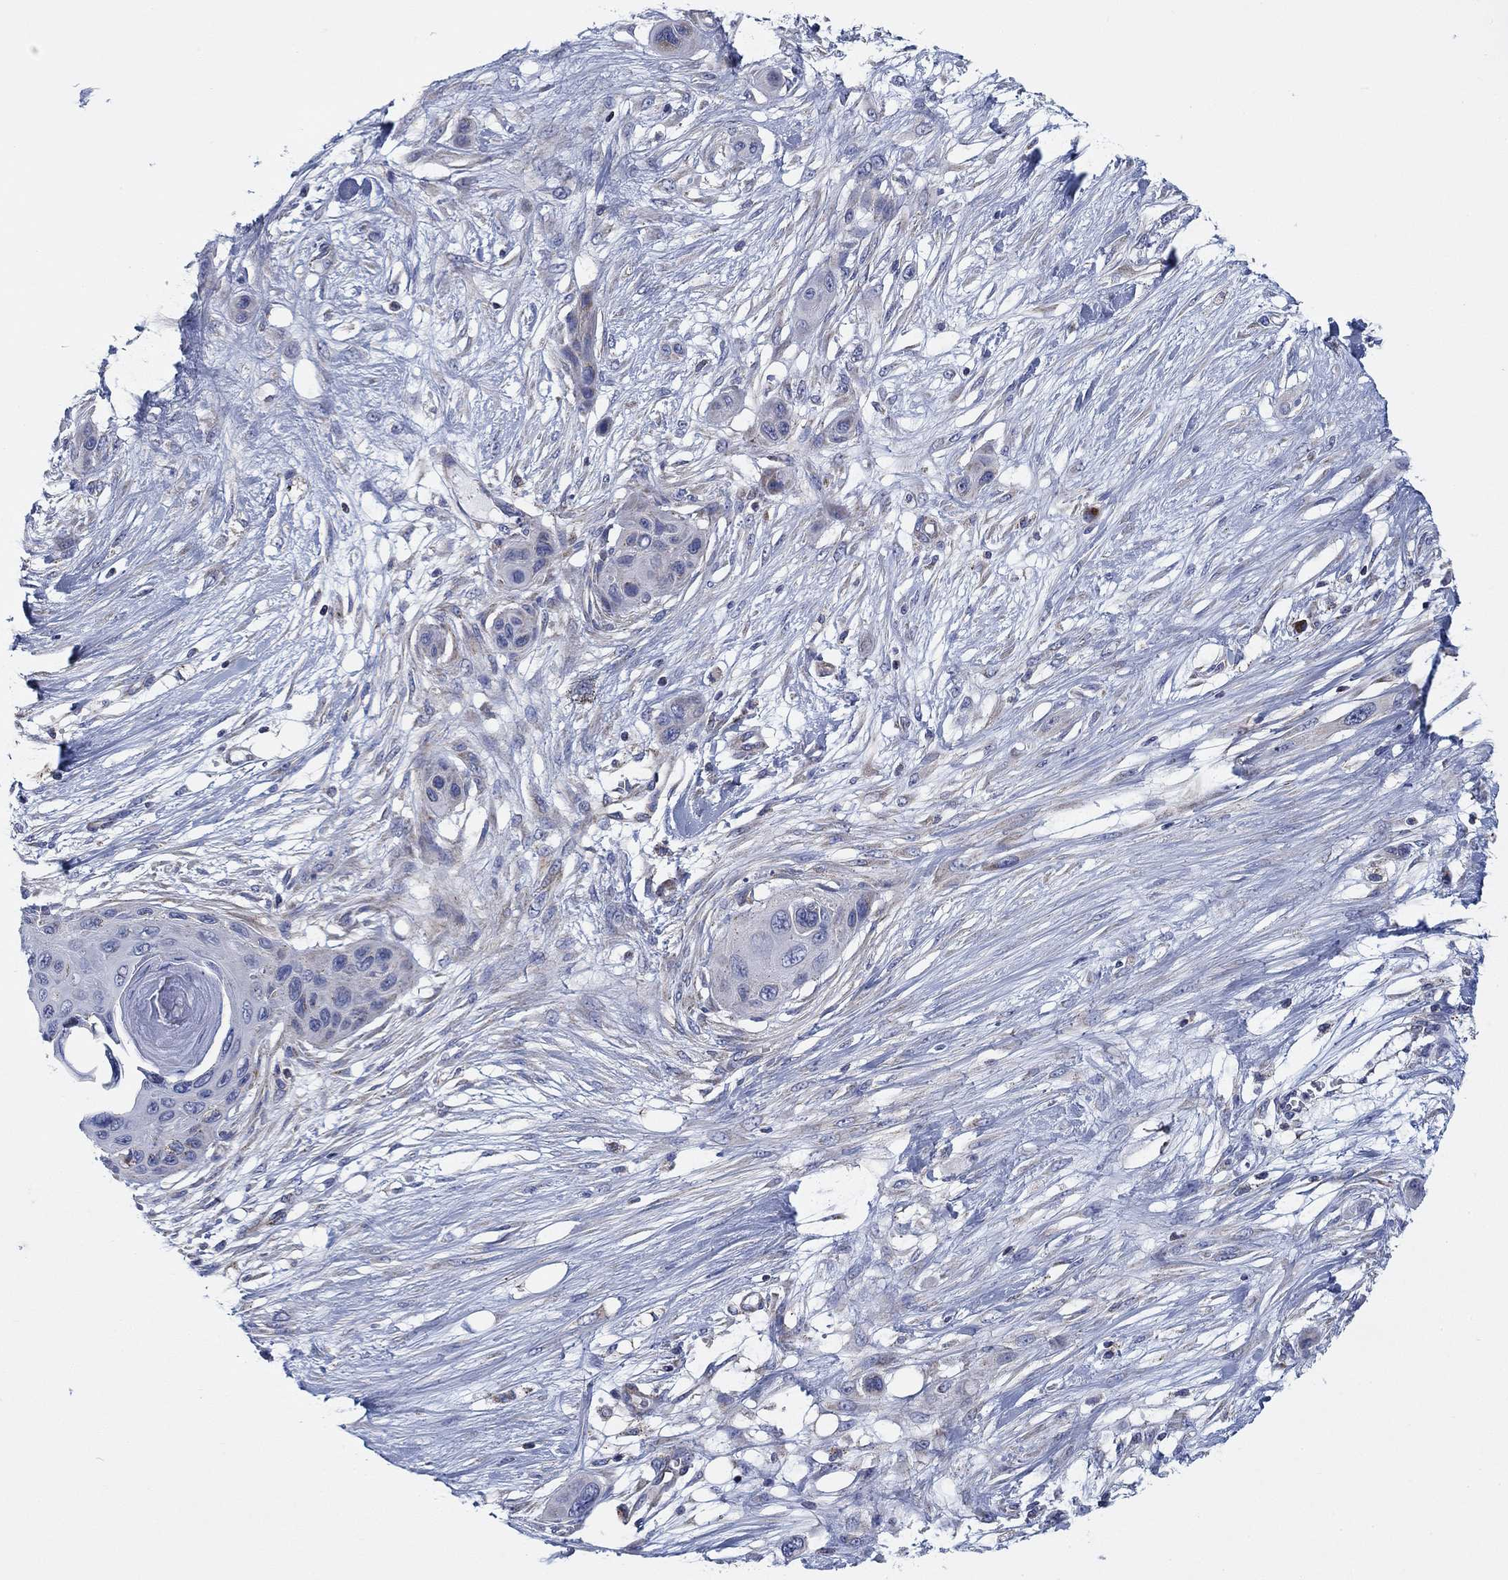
{"staining": {"intensity": "negative", "quantity": "none", "location": "none"}, "tissue": "skin cancer", "cell_type": "Tumor cells", "image_type": "cancer", "snomed": [{"axis": "morphology", "description": "Squamous cell carcinoma, NOS"}, {"axis": "topography", "description": "Skin"}], "caption": "Immunohistochemistry of human skin squamous cell carcinoma shows no staining in tumor cells.", "gene": "NACAD", "patient": {"sex": "male", "age": 79}}